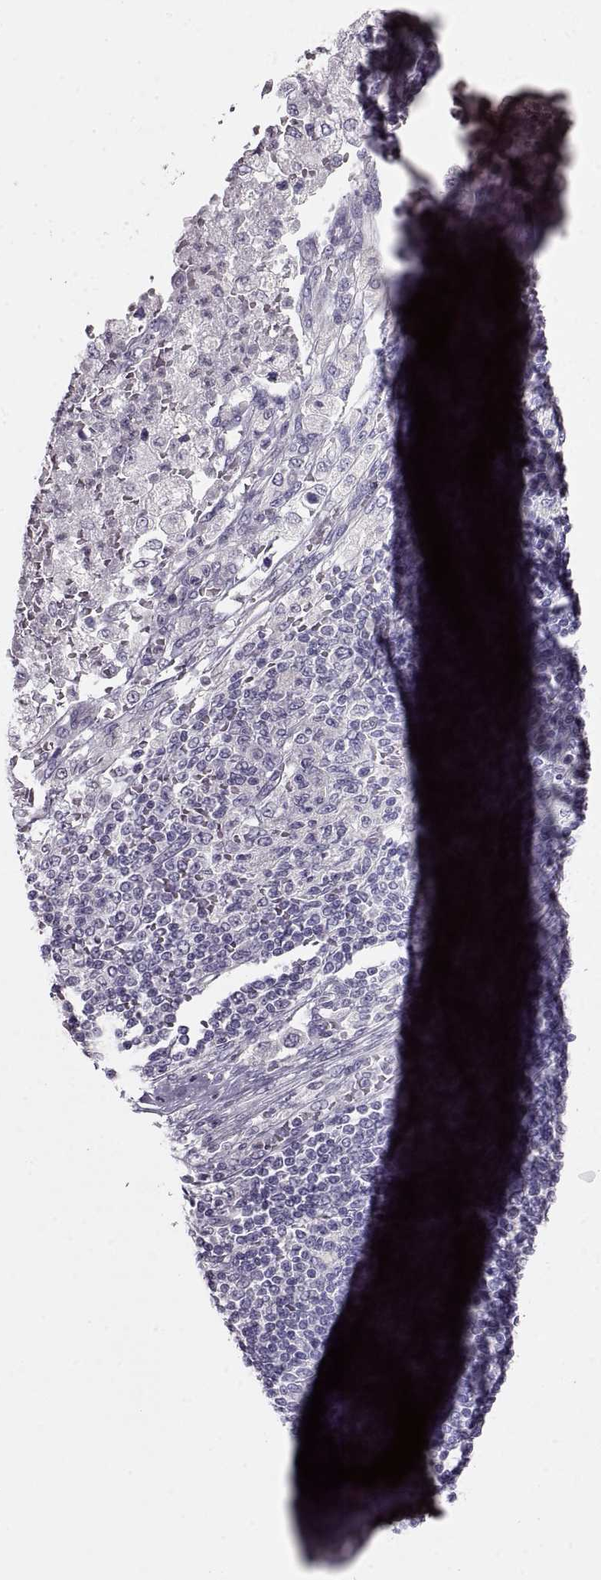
{"staining": {"intensity": "negative", "quantity": "none", "location": "none"}, "tissue": "pancreatic cancer", "cell_type": "Tumor cells", "image_type": "cancer", "snomed": [{"axis": "morphology", "description": "Adenocarcinoma, NOS"}, {"axis": "topography", "description": "Pancreas"}], "caption": "Adenocarcinoma (pancreatic) stained for a protein using IHC reveals no positivity tumor cells.", "gene": "RP1L1", "patient": {"sex": "female", "age": 61}}